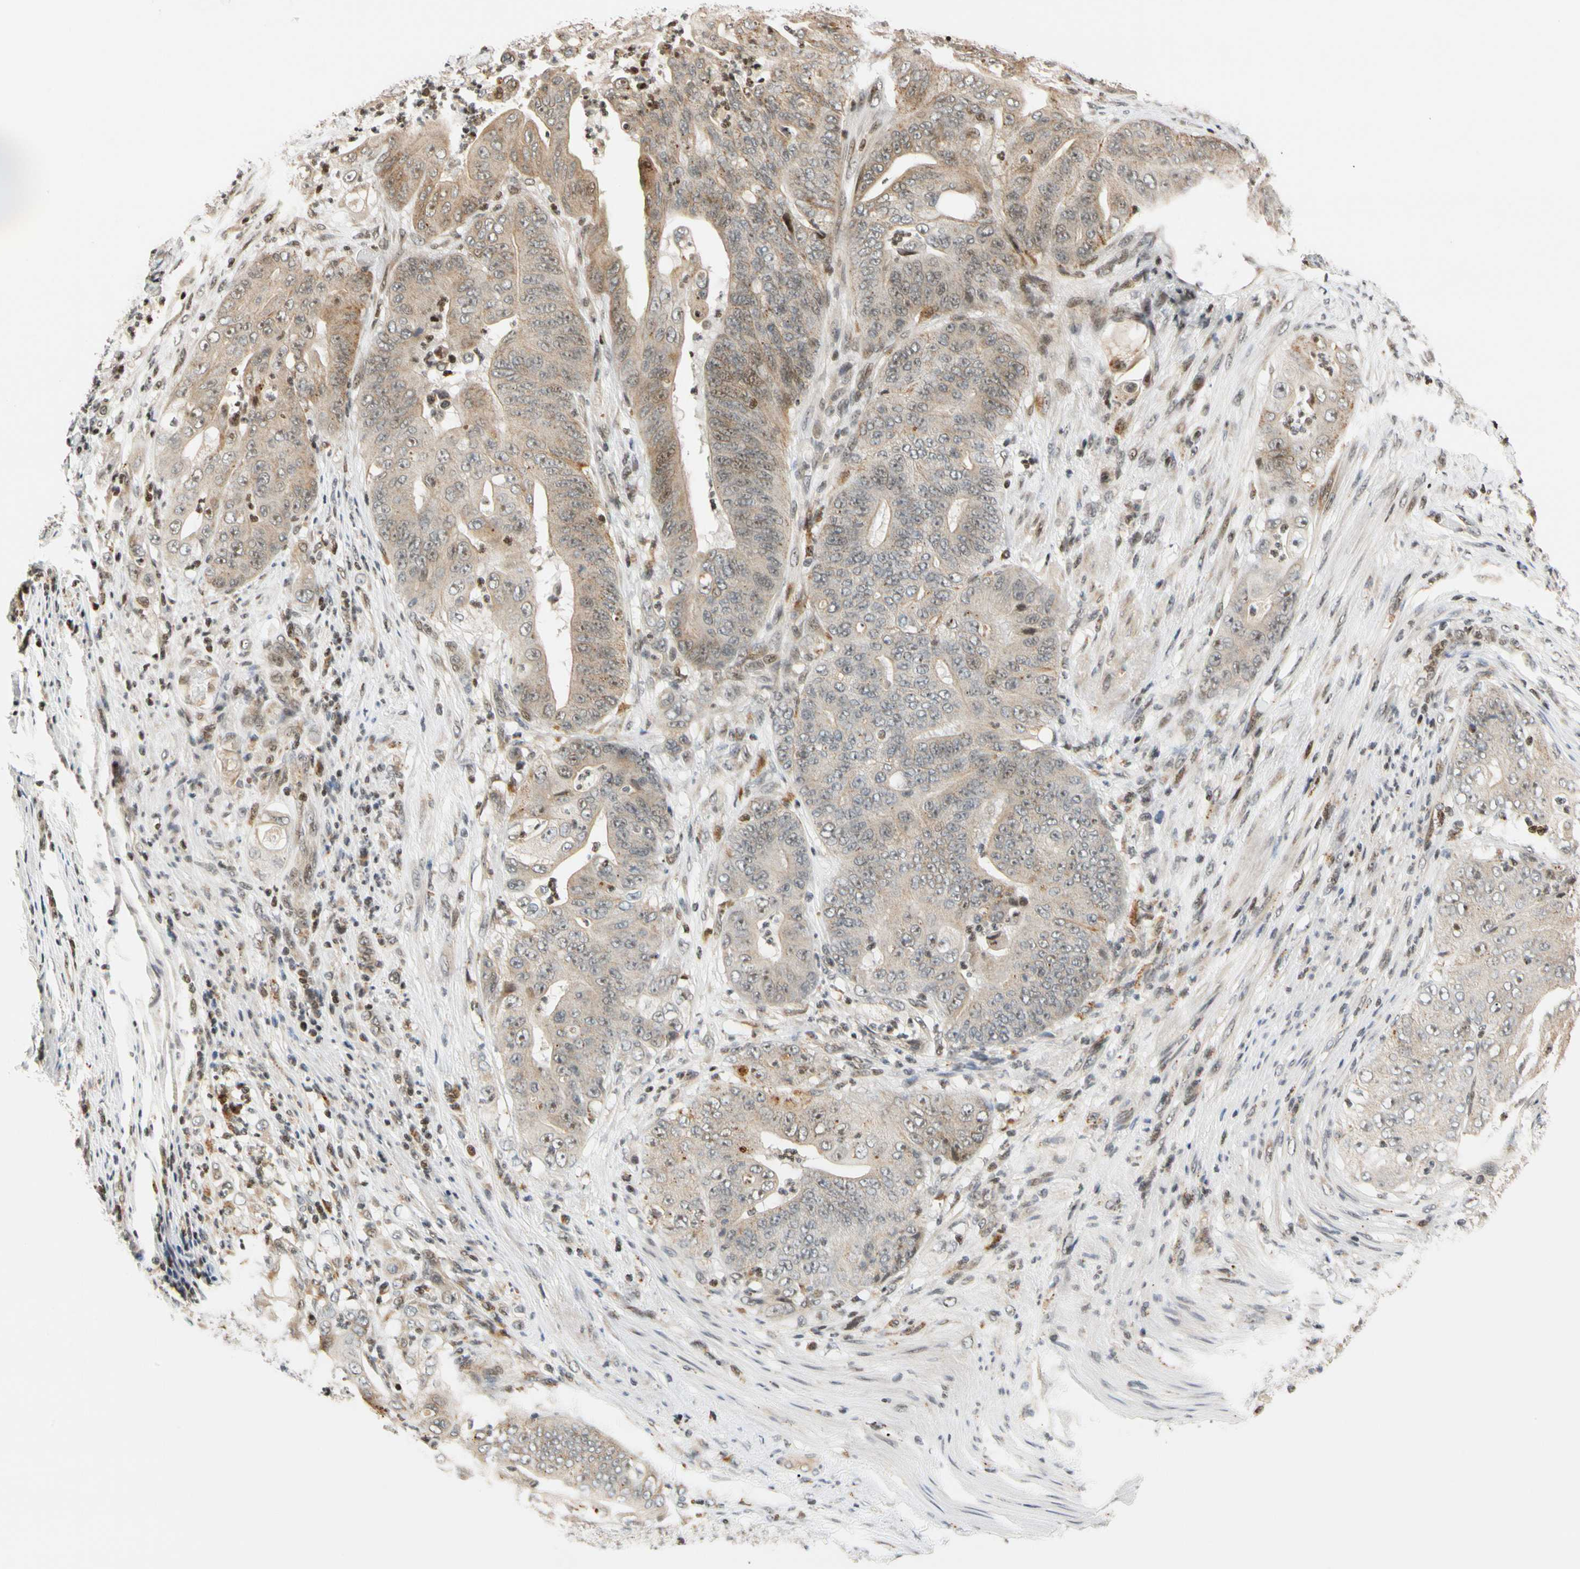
{"staining": {"intensity": "weak", "quantity": "25%-75%", "location": "cytoplasmic/membranous"}, "tissue": "stomach cancer", "cell_type": "Tumor cells", "image_type": "cancer", "snomed": [{"axis": "morphology", "description": "Adenocarcinoma, NOS"}, {"axis": "topography", "description": "Stomach"}], "caption": "Weak cytoplasmic/membranous protein staining is identified in about 25%-75% of tumor cells in adenocarcinoma (stomach). The staining was performed using DAB (3,3'-diaminobenzidine), with brown indicating positive protein expression. Nuclei are stained blue with hematoxylin.", "gene": "CDK7", "patient": {"sex": "female", "age": 73}}